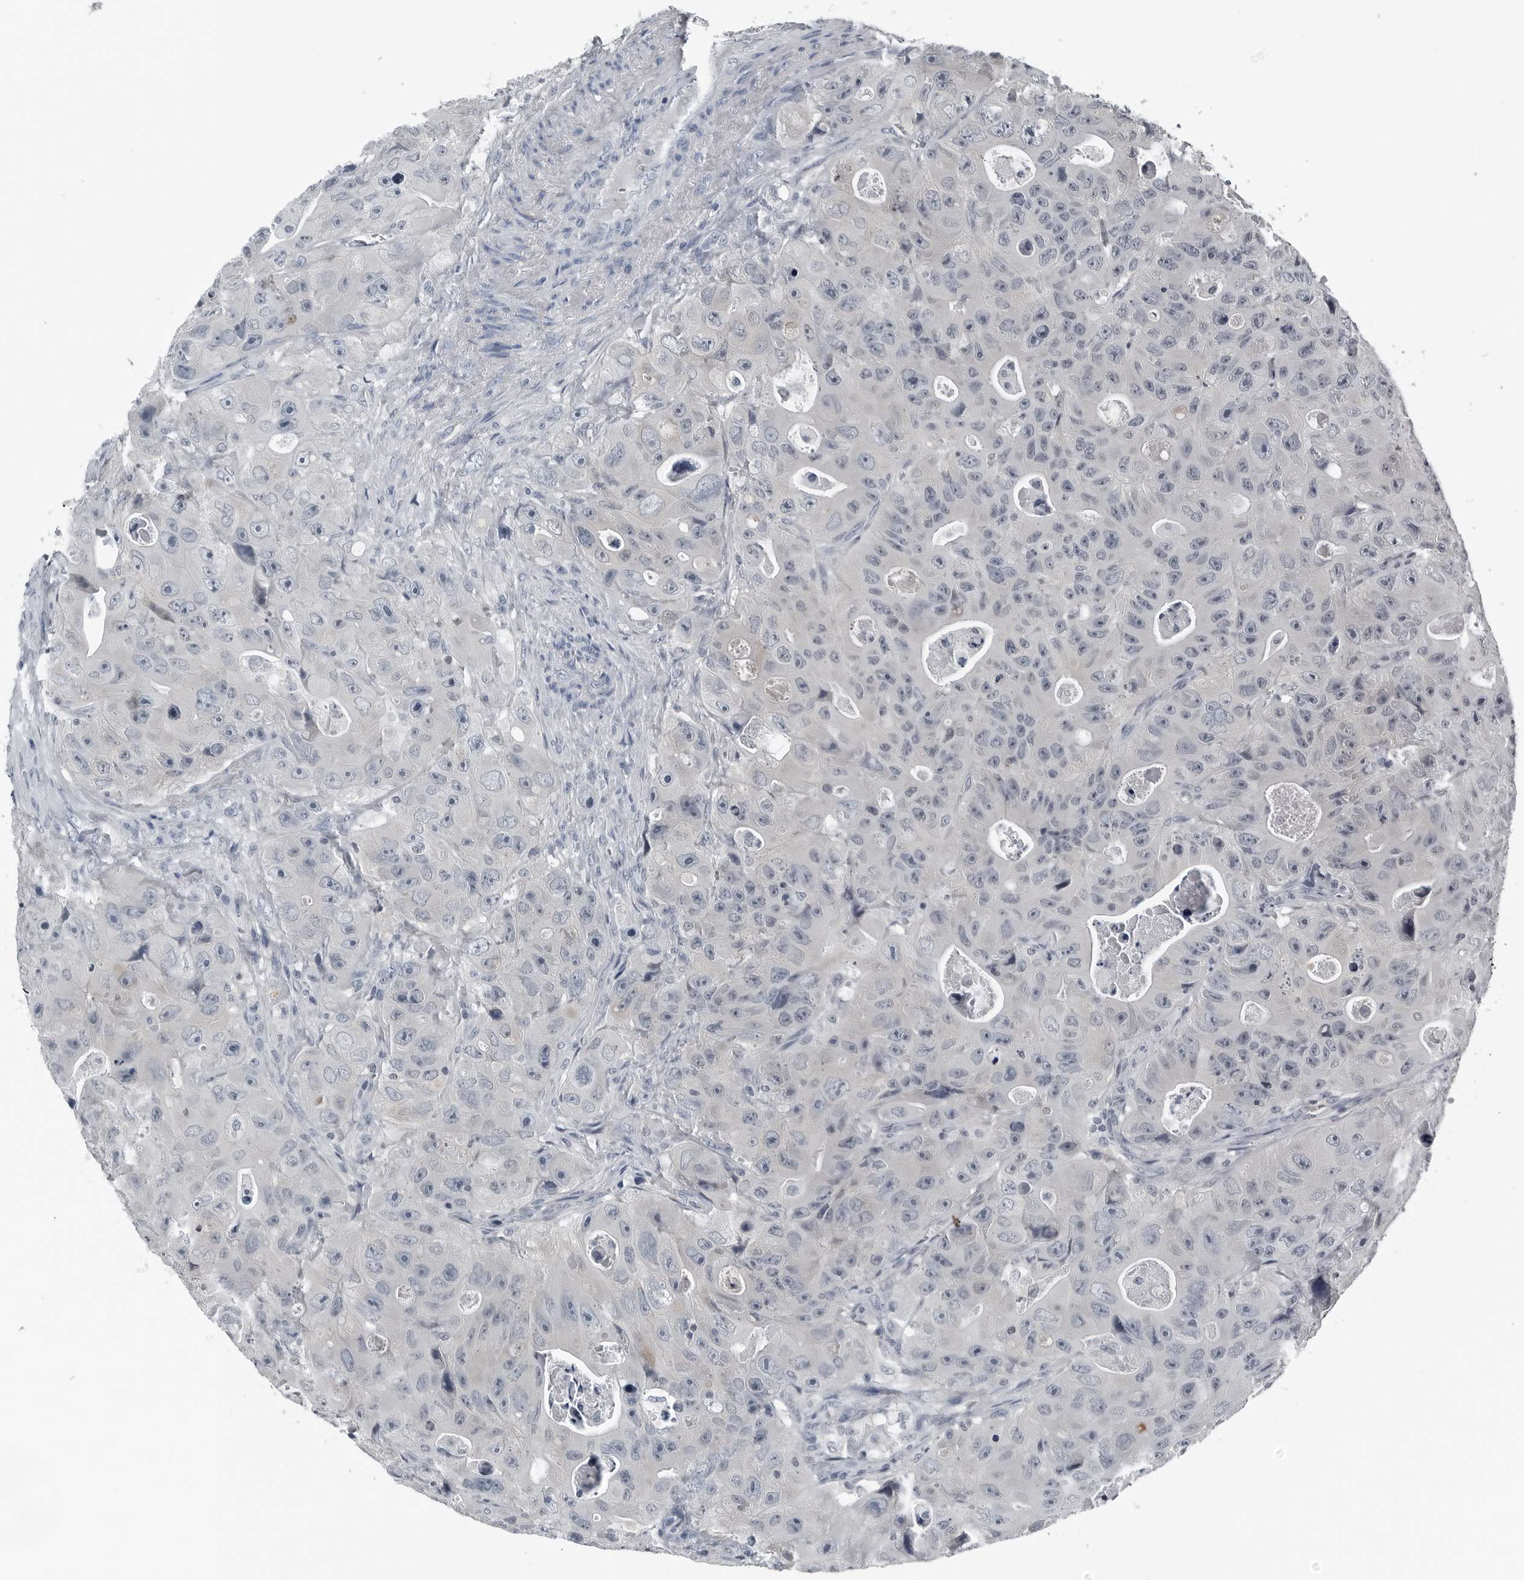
{"staining": {"intensity": "negative", "quantity": "none", "location": "none"}, "tissue": "colorectal cancer", "cell_type": "Tumor cells", "image_type": "cancer", "snomed": [{"axis": "morphology", "description": "Adenocarcinoma, NOS"}, {"axis": "topography", "description": "Colon"}], "caption": "Immunohistochemical staining of adenocarcinoma (colorectal) reveals no significant expression in tumor cells.", "gene": "SPINK1", "patient": {"sex": "female", "age": 46}}